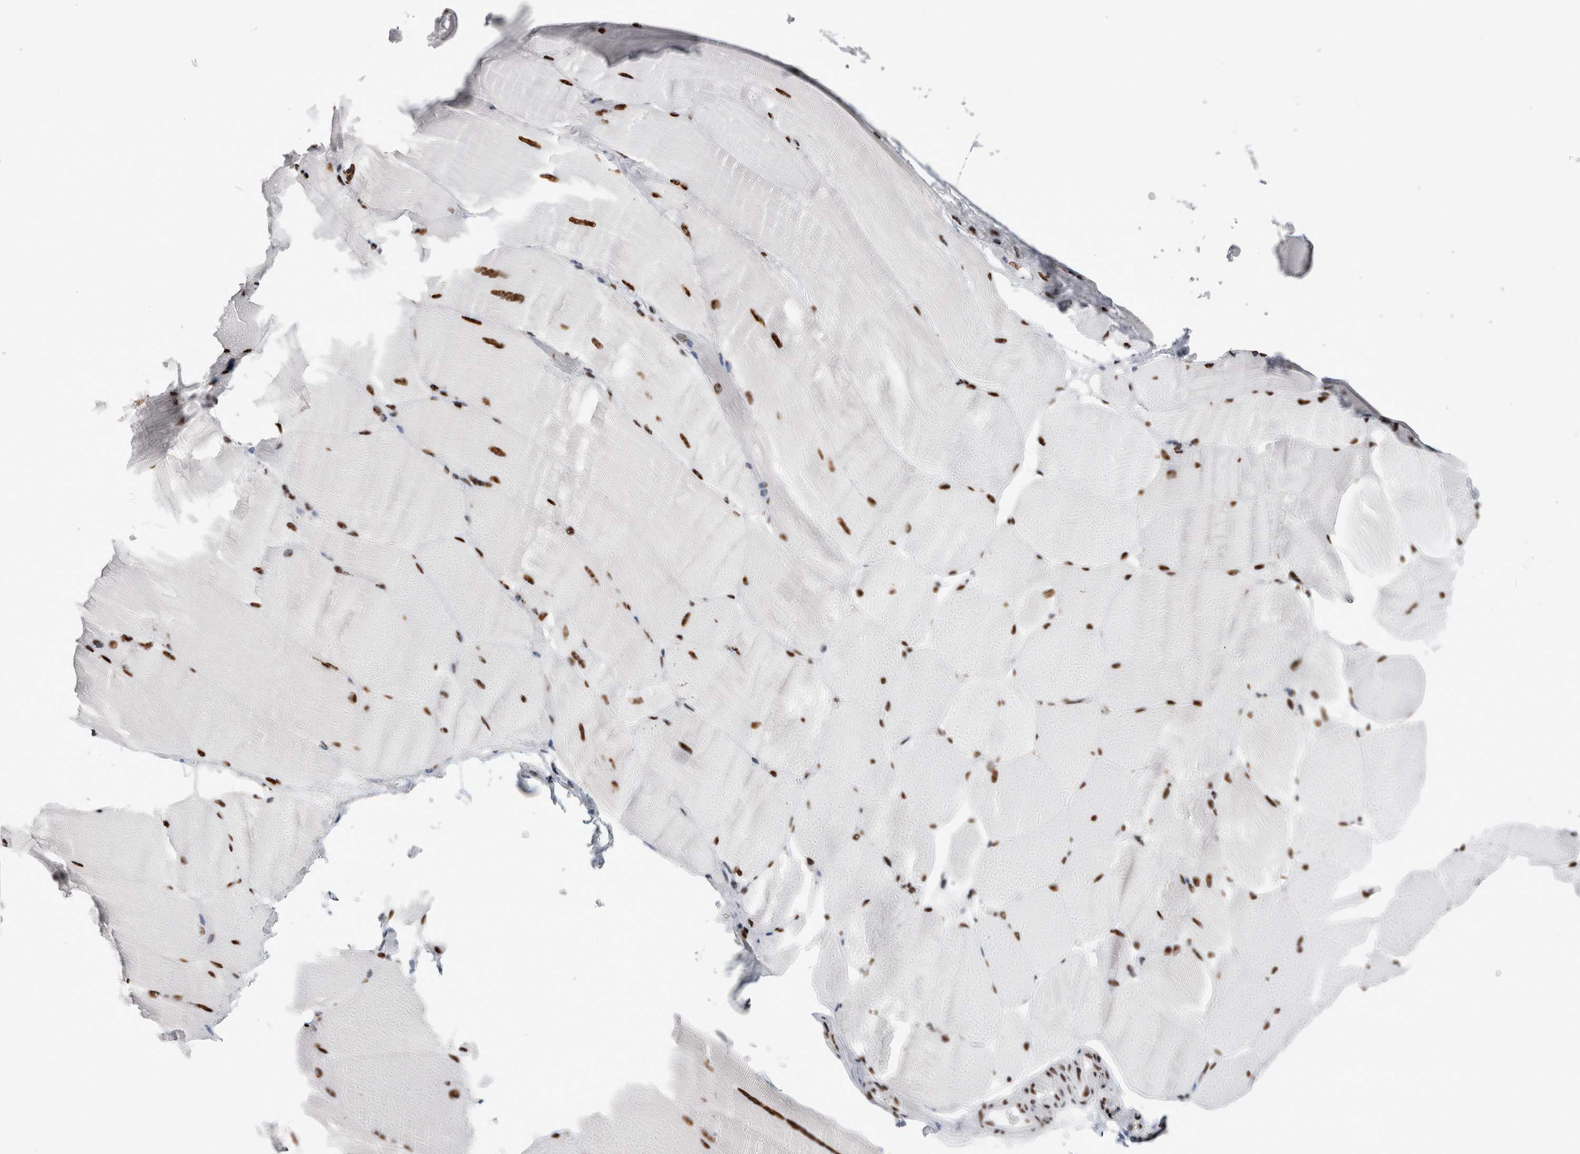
{"staining": {"intensity": "strong", "quantity": ">75%", "location": "nuclear"}, "tissue": "skeletal muscle", "cell_type": "Myocytes", "image_type": "normal", "snomed": [{"axis": "morphology", "description": "Normal tissue, NOS"}, {"axis": "topography", "description": "Skeletal muscle"}, {"axis": "topography", "description": "Parathyroid gland"}], "caption": "Protein expression analysis of benign skeletal muscle shows strong nuclear staining in about >75% of myocytes. (DAB (3,3'-diaminobenzidine) IHC with brightfield microscopy, high magnification).", "gene": "RBM6", "patient": {"sex": "female", "age": 37}}